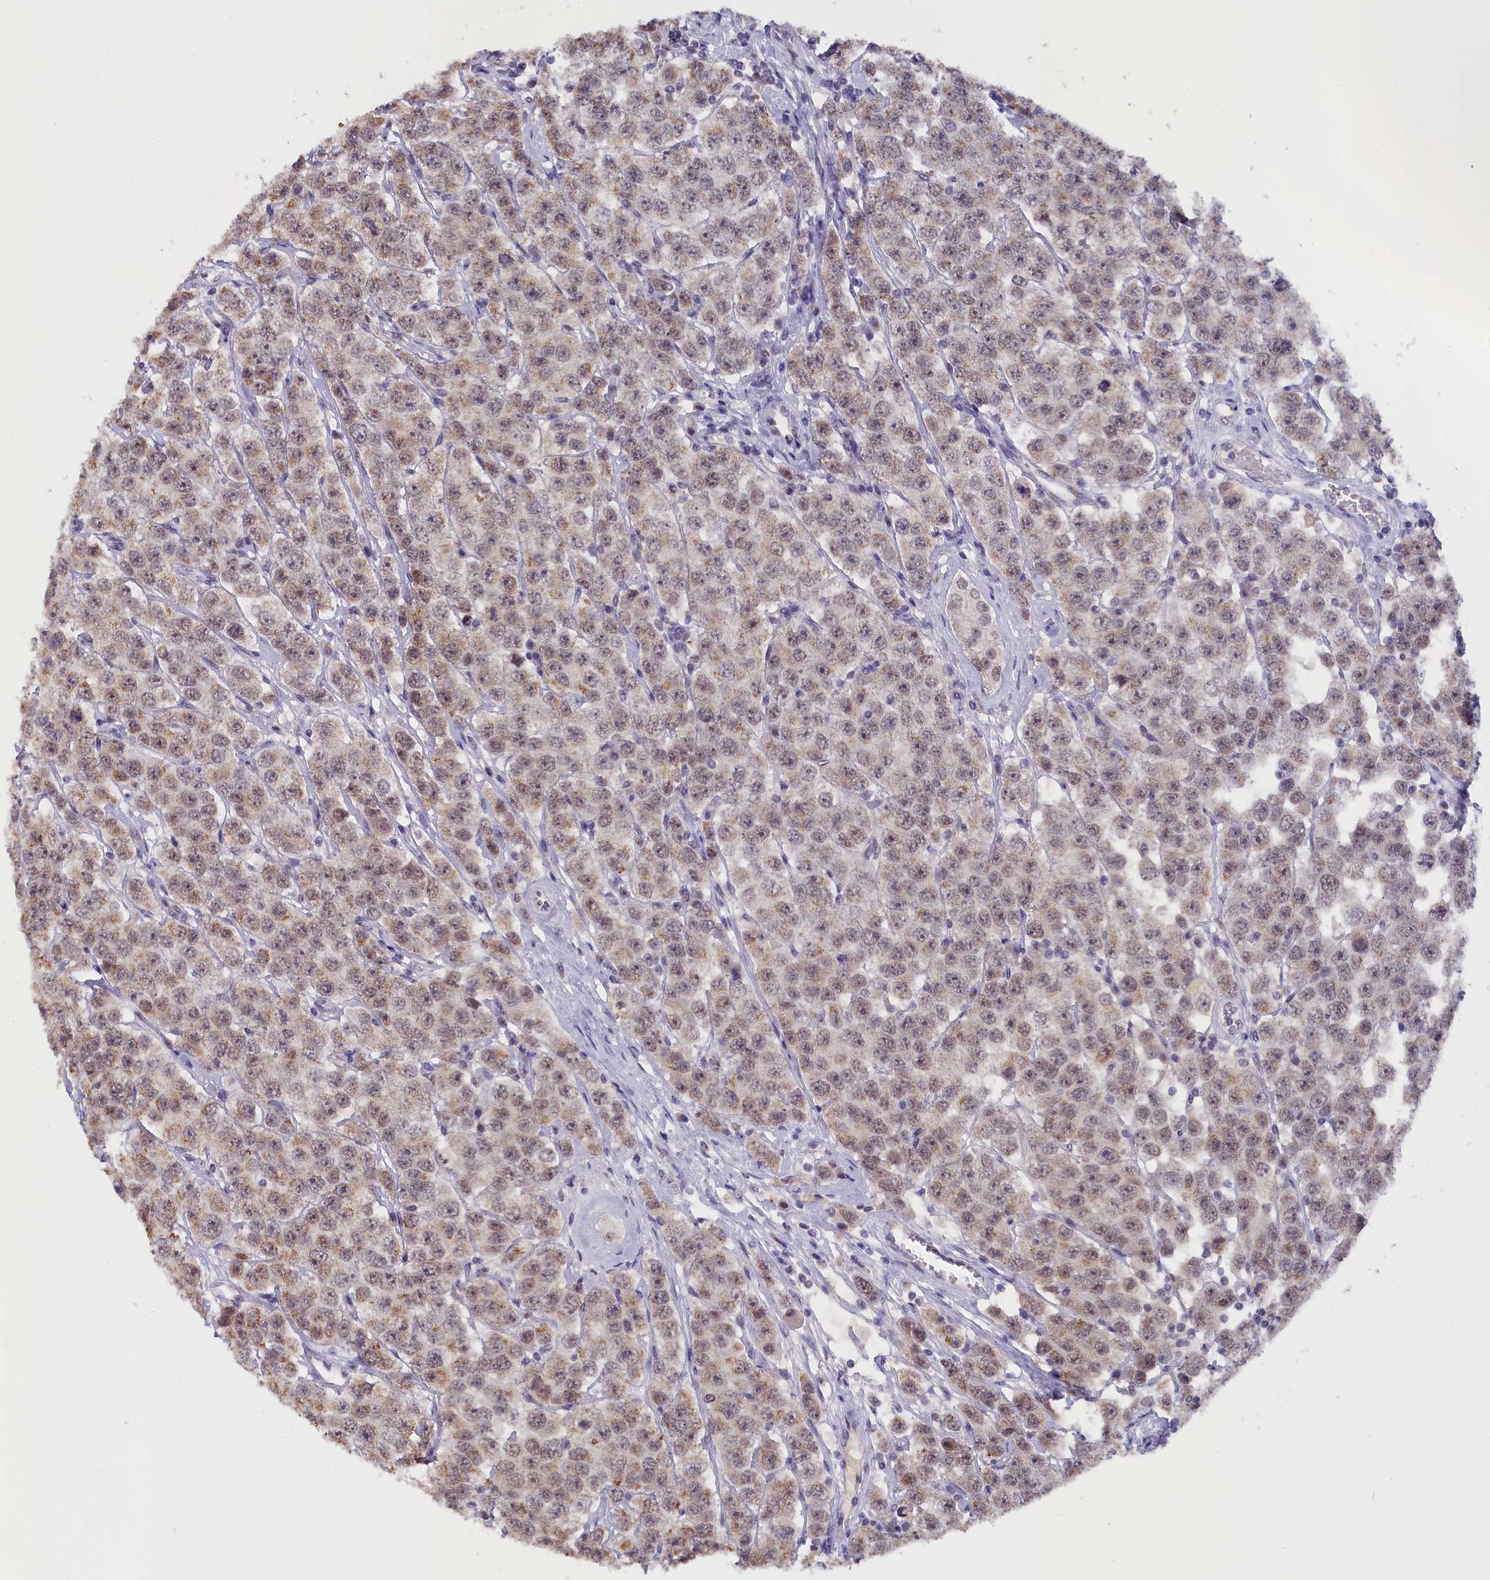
{"staining": {"intensity": "weak", "quantity": "25%-75%", "location": "cytoplasmic/membranous"}, "tissue": "testis cancer", "cell_type": "Tumor cells", "image_type": "cancer", "snomed": [{"axis": "morphology", "description": "Seminoma, NOS"}, {"axis": "topography", "description": "Testis"}], "caption": "Protein expression analysis of human testis cancer (seminoma) reveals weak cytoplasmic/membranous staining in about 25%-75% of tumor cells.", "gene": "NCBP1", "patient": {"sex": "male", "age": 28}}